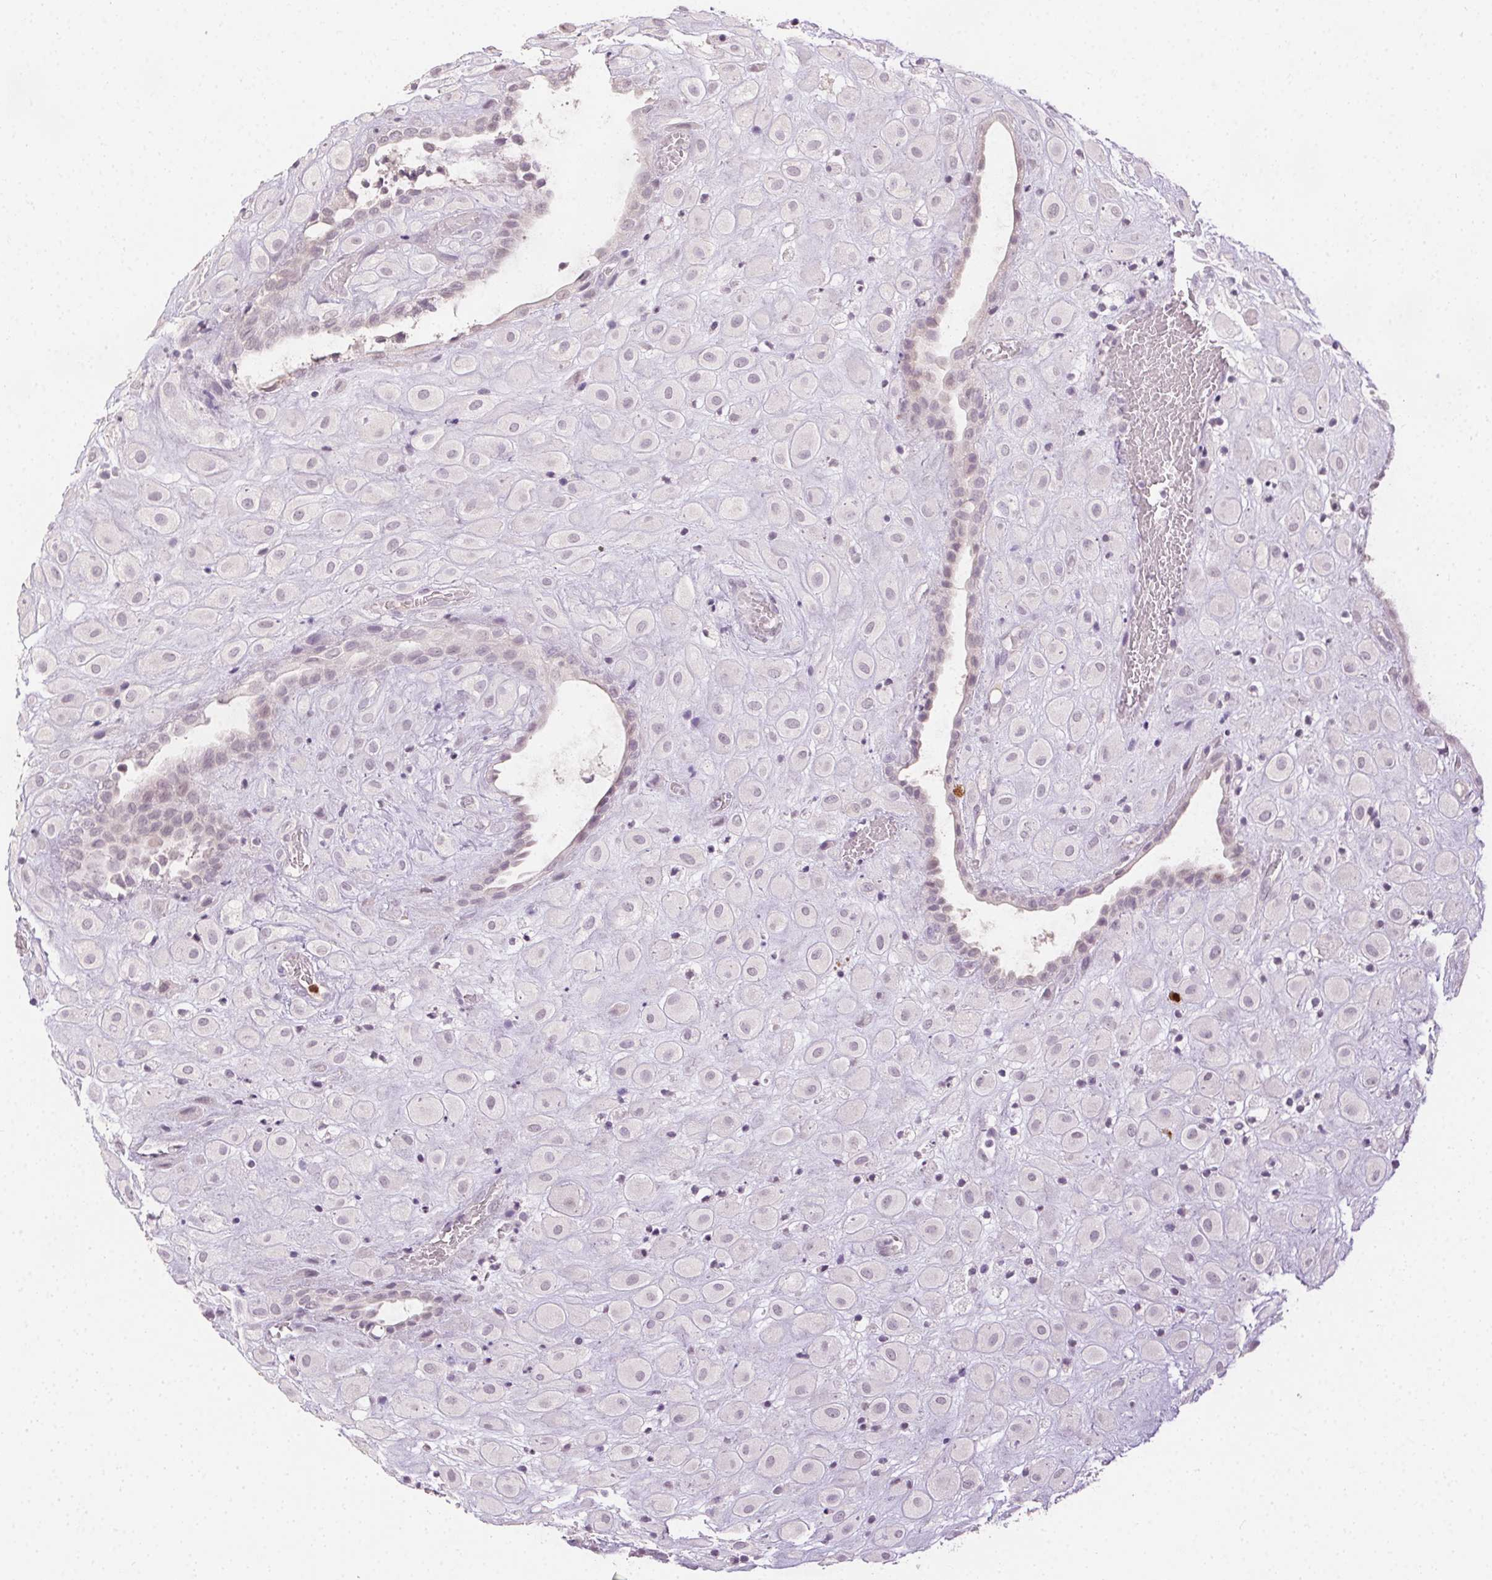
{"staining": {"intensity": "negative", "quantity": "none", "location": "none"}, "tissue": "placenta", "cell_type": "Decidual cells", "image_type": "normal", "snomed": [{"axis": "morphology", "description": "Normal tissue, NOS"}, {"axis": "topography", "description": "Placenta"}], "caption": "IHC photomicrograph of normal placenta: placenta stained with DAB demonstrates no significant protein positivity in decidual cells. (Stains: DAB (3,3'-diaminobenzidine) immunohistochemistry (IHC) with hematoxylin counter stain, Microscopy: brightfield microscopy at high magnification).", "gene": "ANLN", "patient": {"sex": "female", "age": 24}}